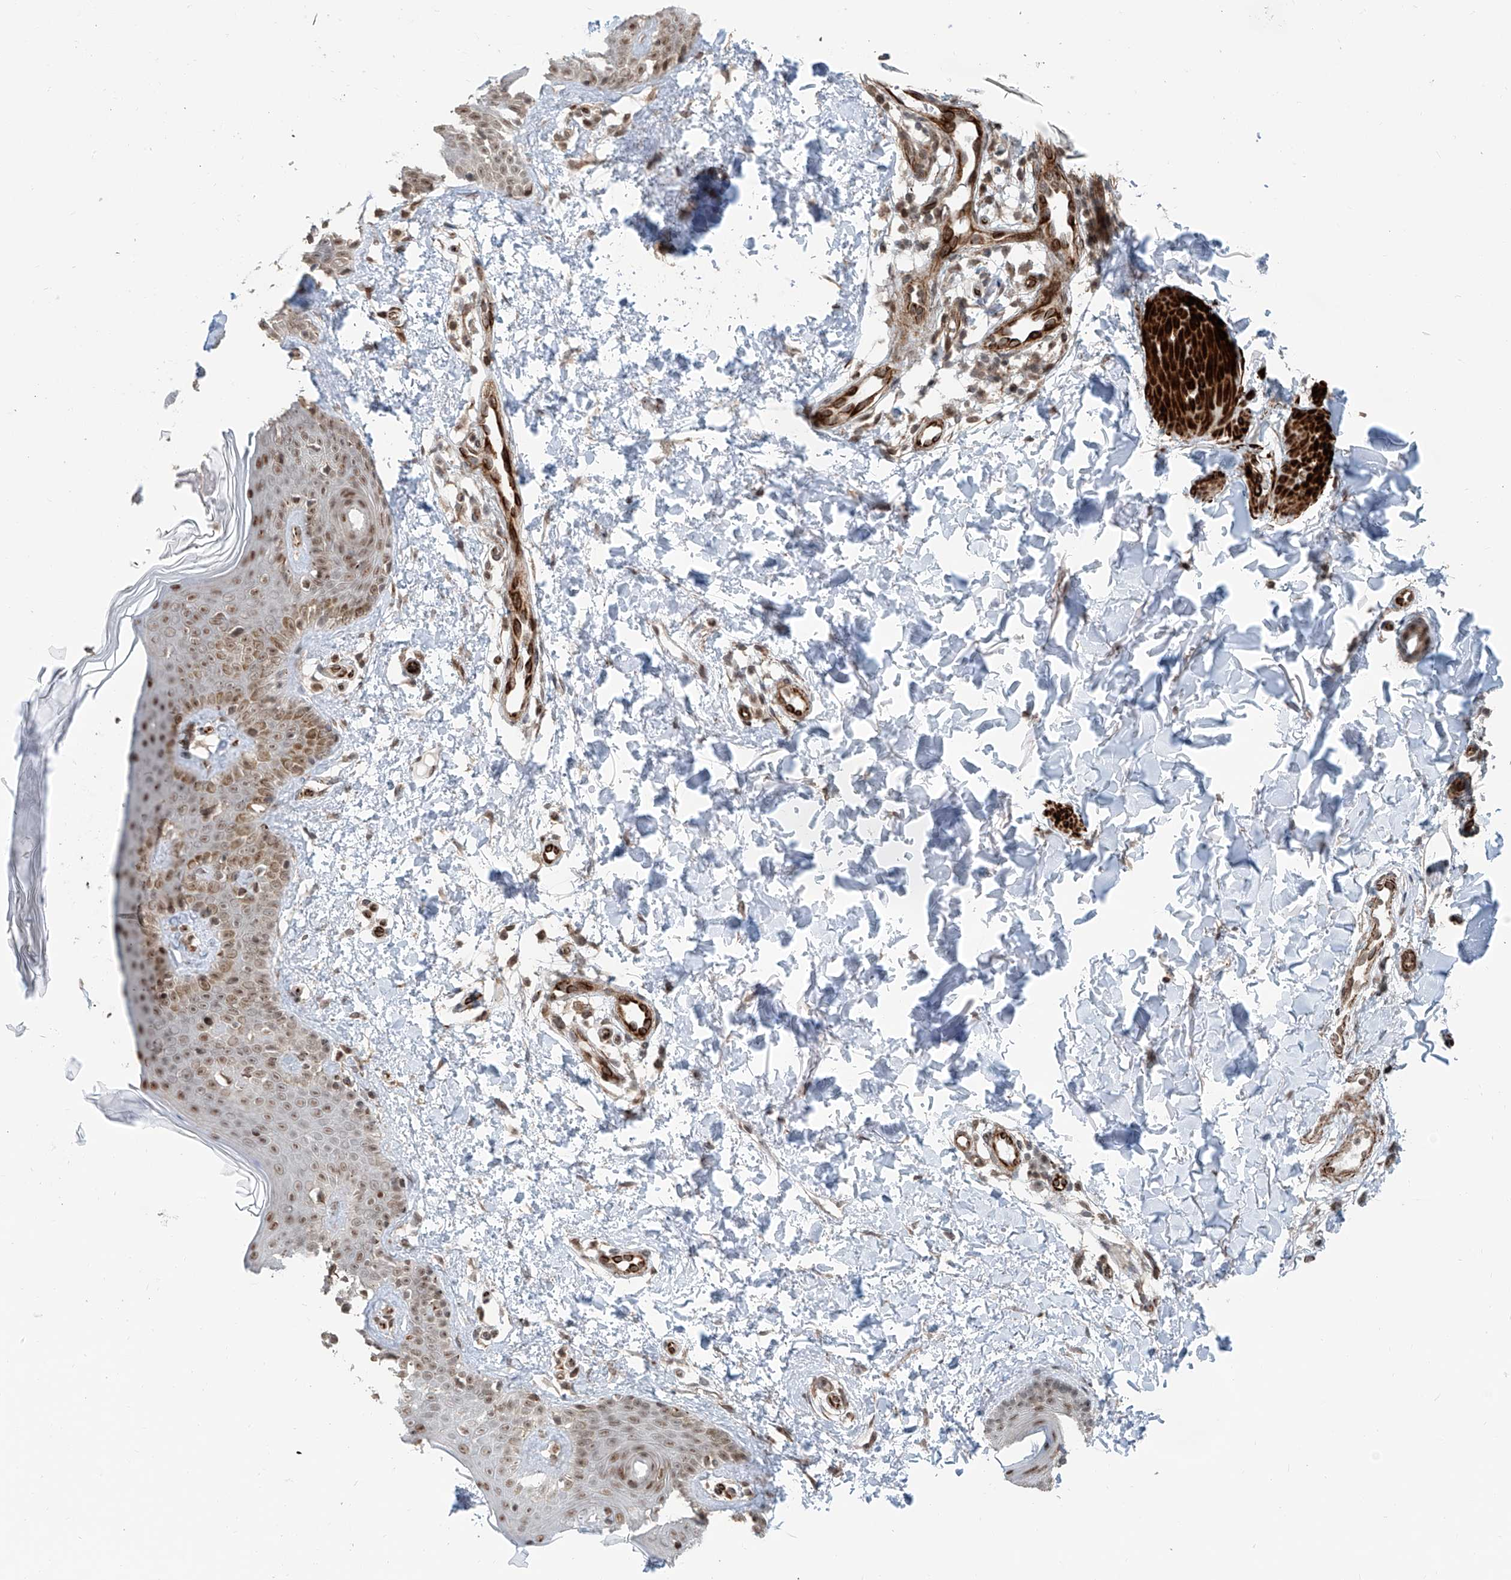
{"staining": {"intensity": "weak", "quantity": ">75%", "location": "nuclear"}, "tissue": "skin", "cell_type": "Fibroblasts", "image_type": "normal", "snomed": [{"axis": "morphology", "description": "Normal tissue, NOS"}, {"axis": "topography", "description": "Skin"}], "caption": "Immunohistochemical staining of unremarkable human skin demonstrates weak nuclear protein staining in approximately >75% of fibroblasts. Immunohistochemistry (ihc) stains the protein in brown and the nuclei are stained blue.", "gene": "SDE2", "patient": {"sex": "male", "age": 37}}